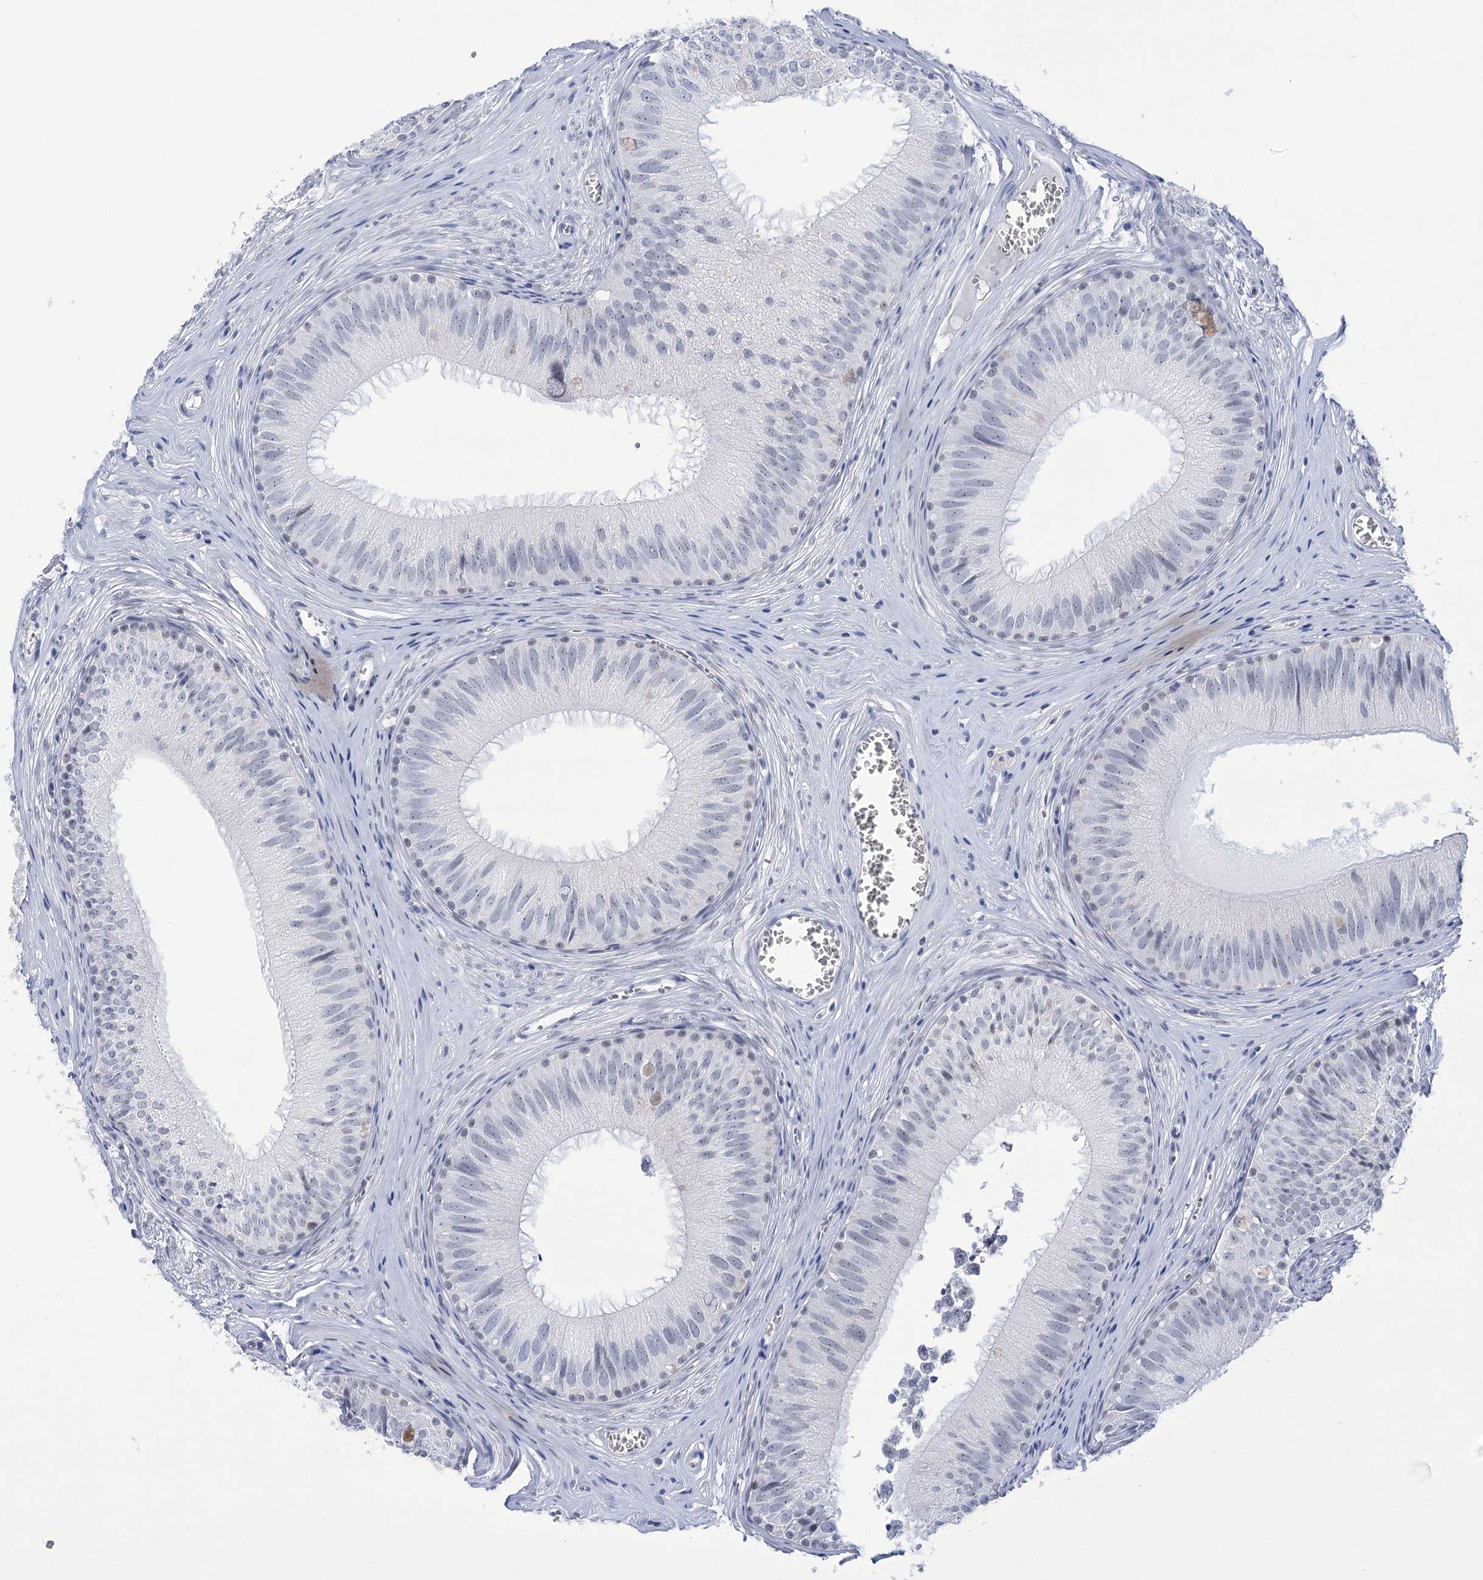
{"staining": {"intensity": "weak", "quantity": "<25%", "location": "nuclear"}, "tissue": "epididymis", "cell_type": "Glandular cells", "image_type": "normal", "snomed": [{"axis": "morphology", "description": "Normal tissue, NOS"}, {"axis": "topography", "description": "Epididymis"}], "caption": "An image of epididymis stained for a protein exhibits no brown staining in glandular cells.", "gene": "HORMAD1", "patient": {"sex": "male", "age": 36}}